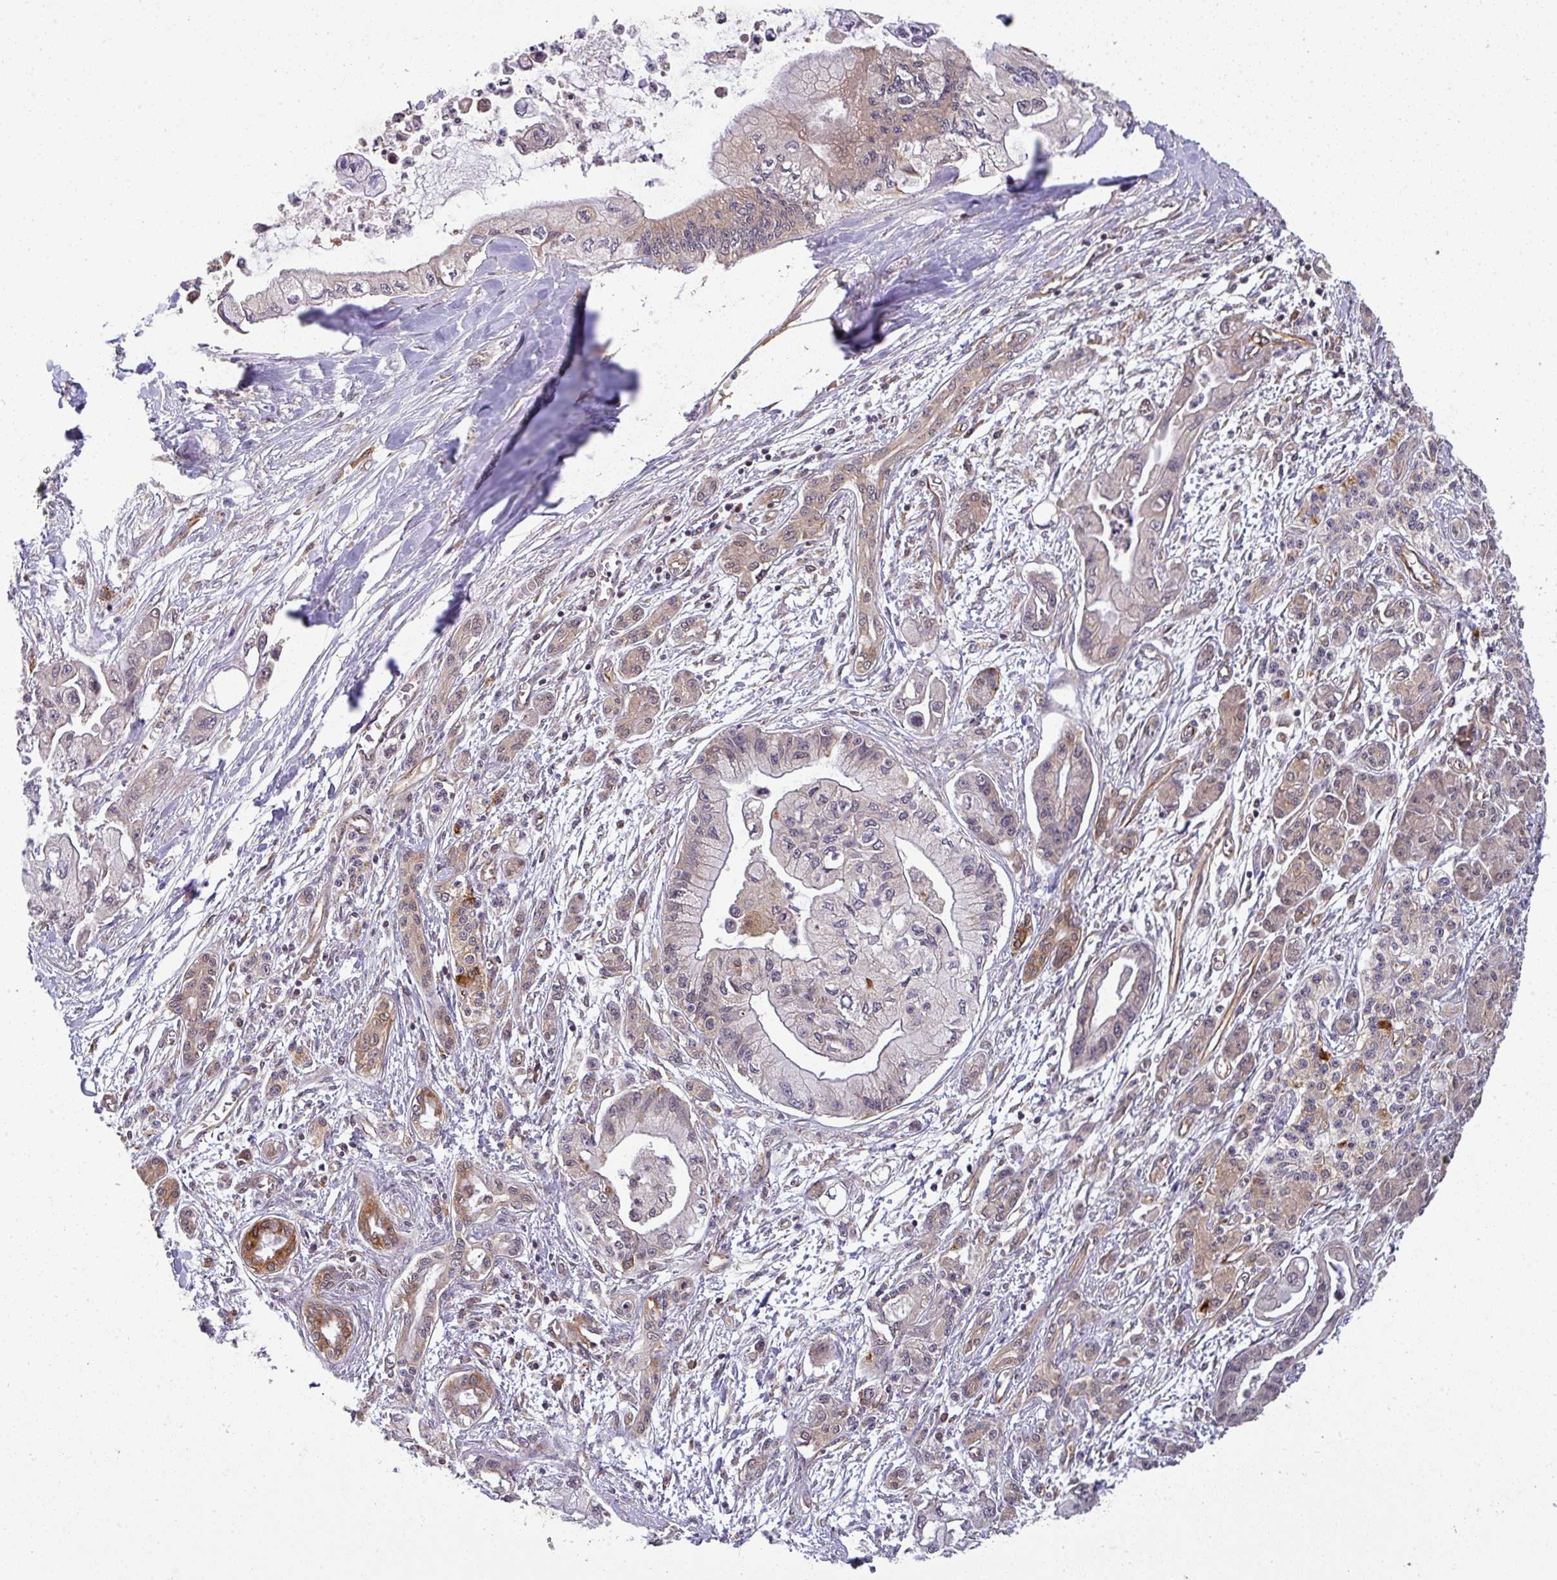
{"staining": {"intensity": "weak", "quantity": "25%-75%", "location": "cytoplasmic/membranous"}, "tissue": "pancreatic cancer", "cell_type": "Tumor cells", "image_type": "cancer", "snomed": [{"axis": "morphology", "description": "Adenocarcinoma, NOS"}, {"axis": "topography", "description": "Pancreas"}], "caption": "Immunohistochemistry (IHC) (DAB) staining of human pancreatic adenocarcinoma displays weak cytoplasmic/membranous protein expression in about 25%-75% of tumor cells.", "gene": "CCDC121", "patient": {"sex": "male", "age": 61}}